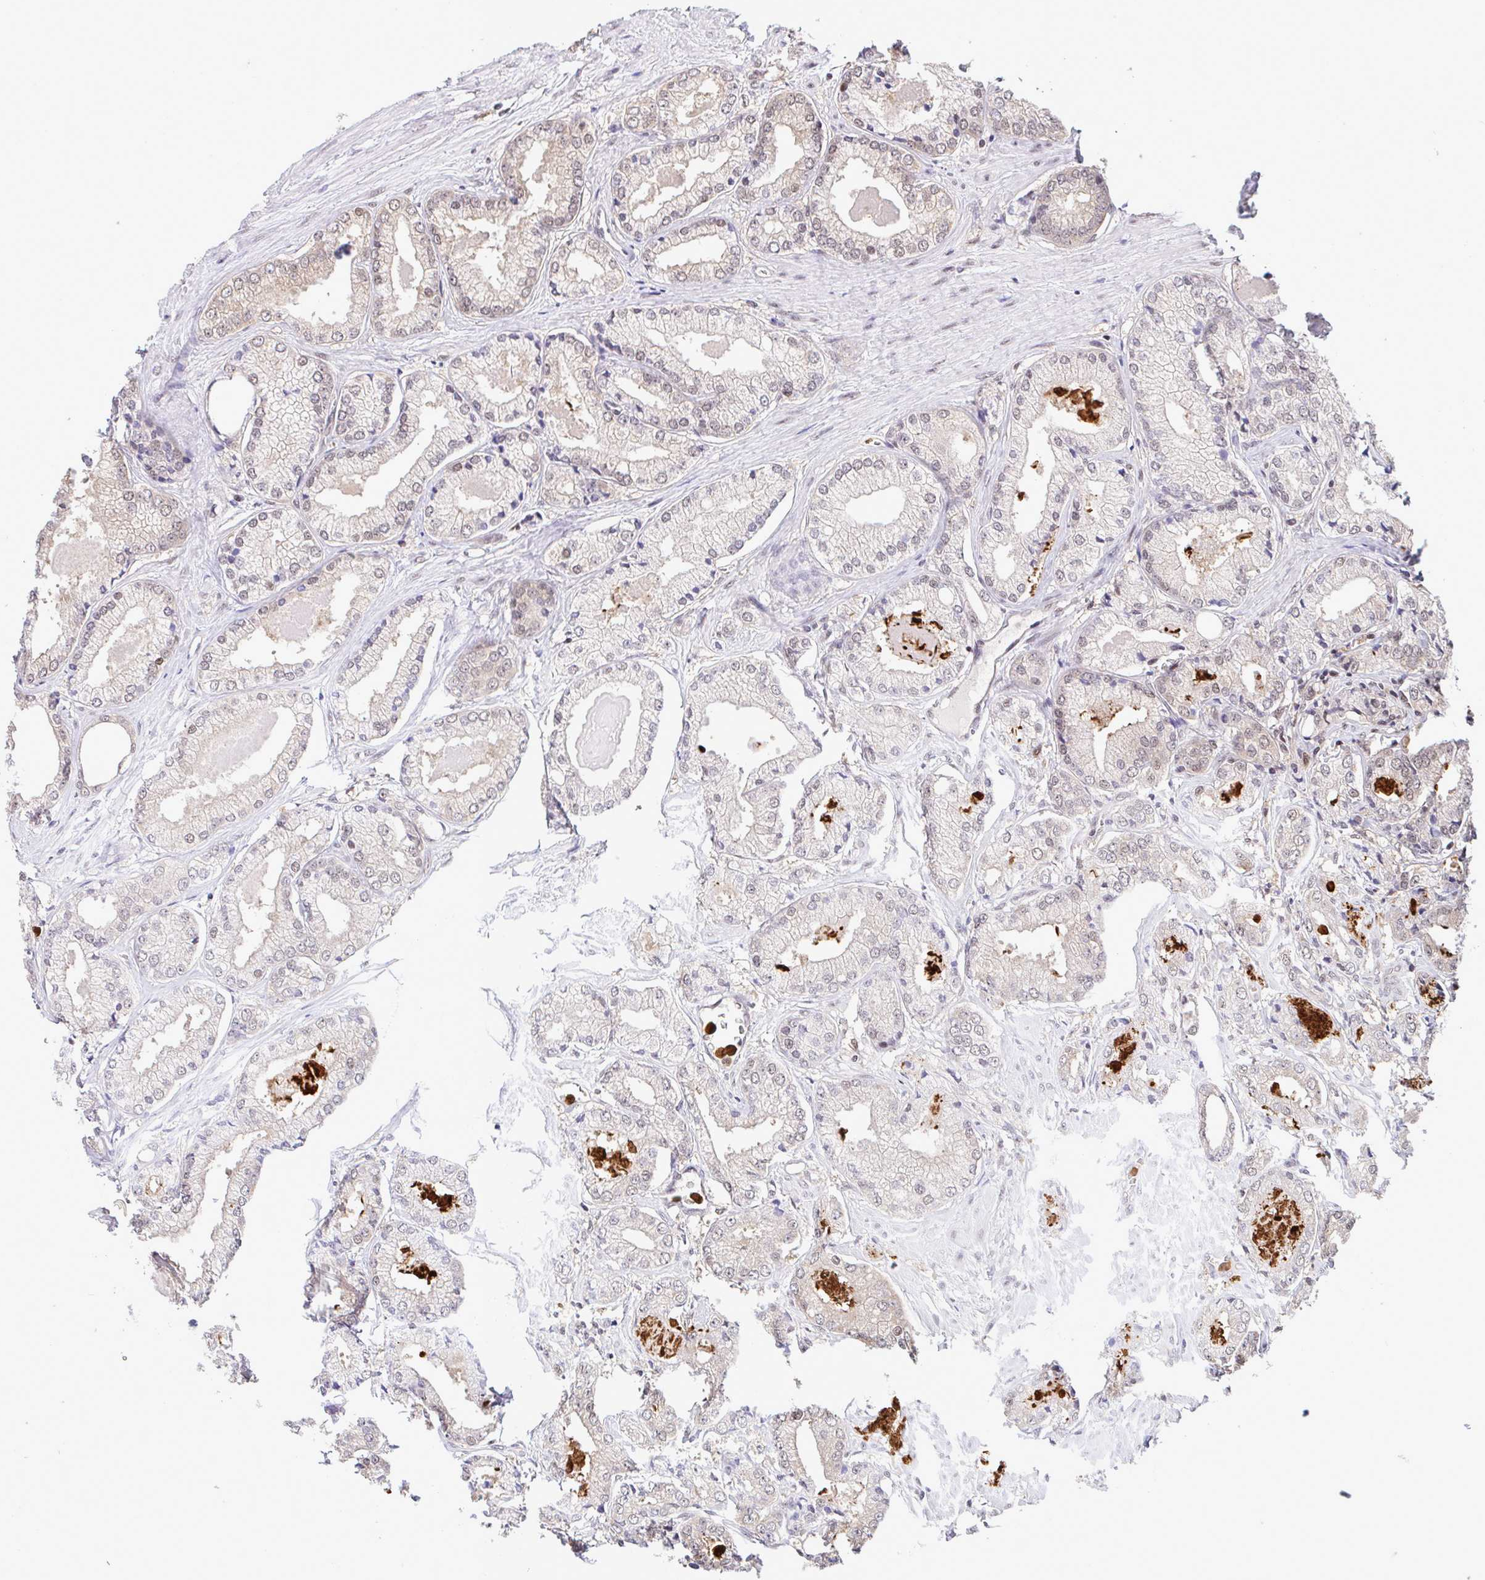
{"staining": {"intensity": "weak", "quantity": "<25%", "location": "nuclear"}, "tissue": "prostate cancer", "cell_type": "Tumor cells", "image_type": "cancer", "snomed": [{"axis": "morphology", "description": "Adenocarcinoma, NOS"}, {"axis": "morphology", "description": "Adenocarcinoma, Low grade"}, {"axis": "topography", "description": "Prostate"}], "caption": "Protein analysis of adenocarcinoma (low-grade) (prostate) shows no significant positivity in tumor cells.", "gene": "OR6K3", "patient": {"sex": "male", "age": 68}}